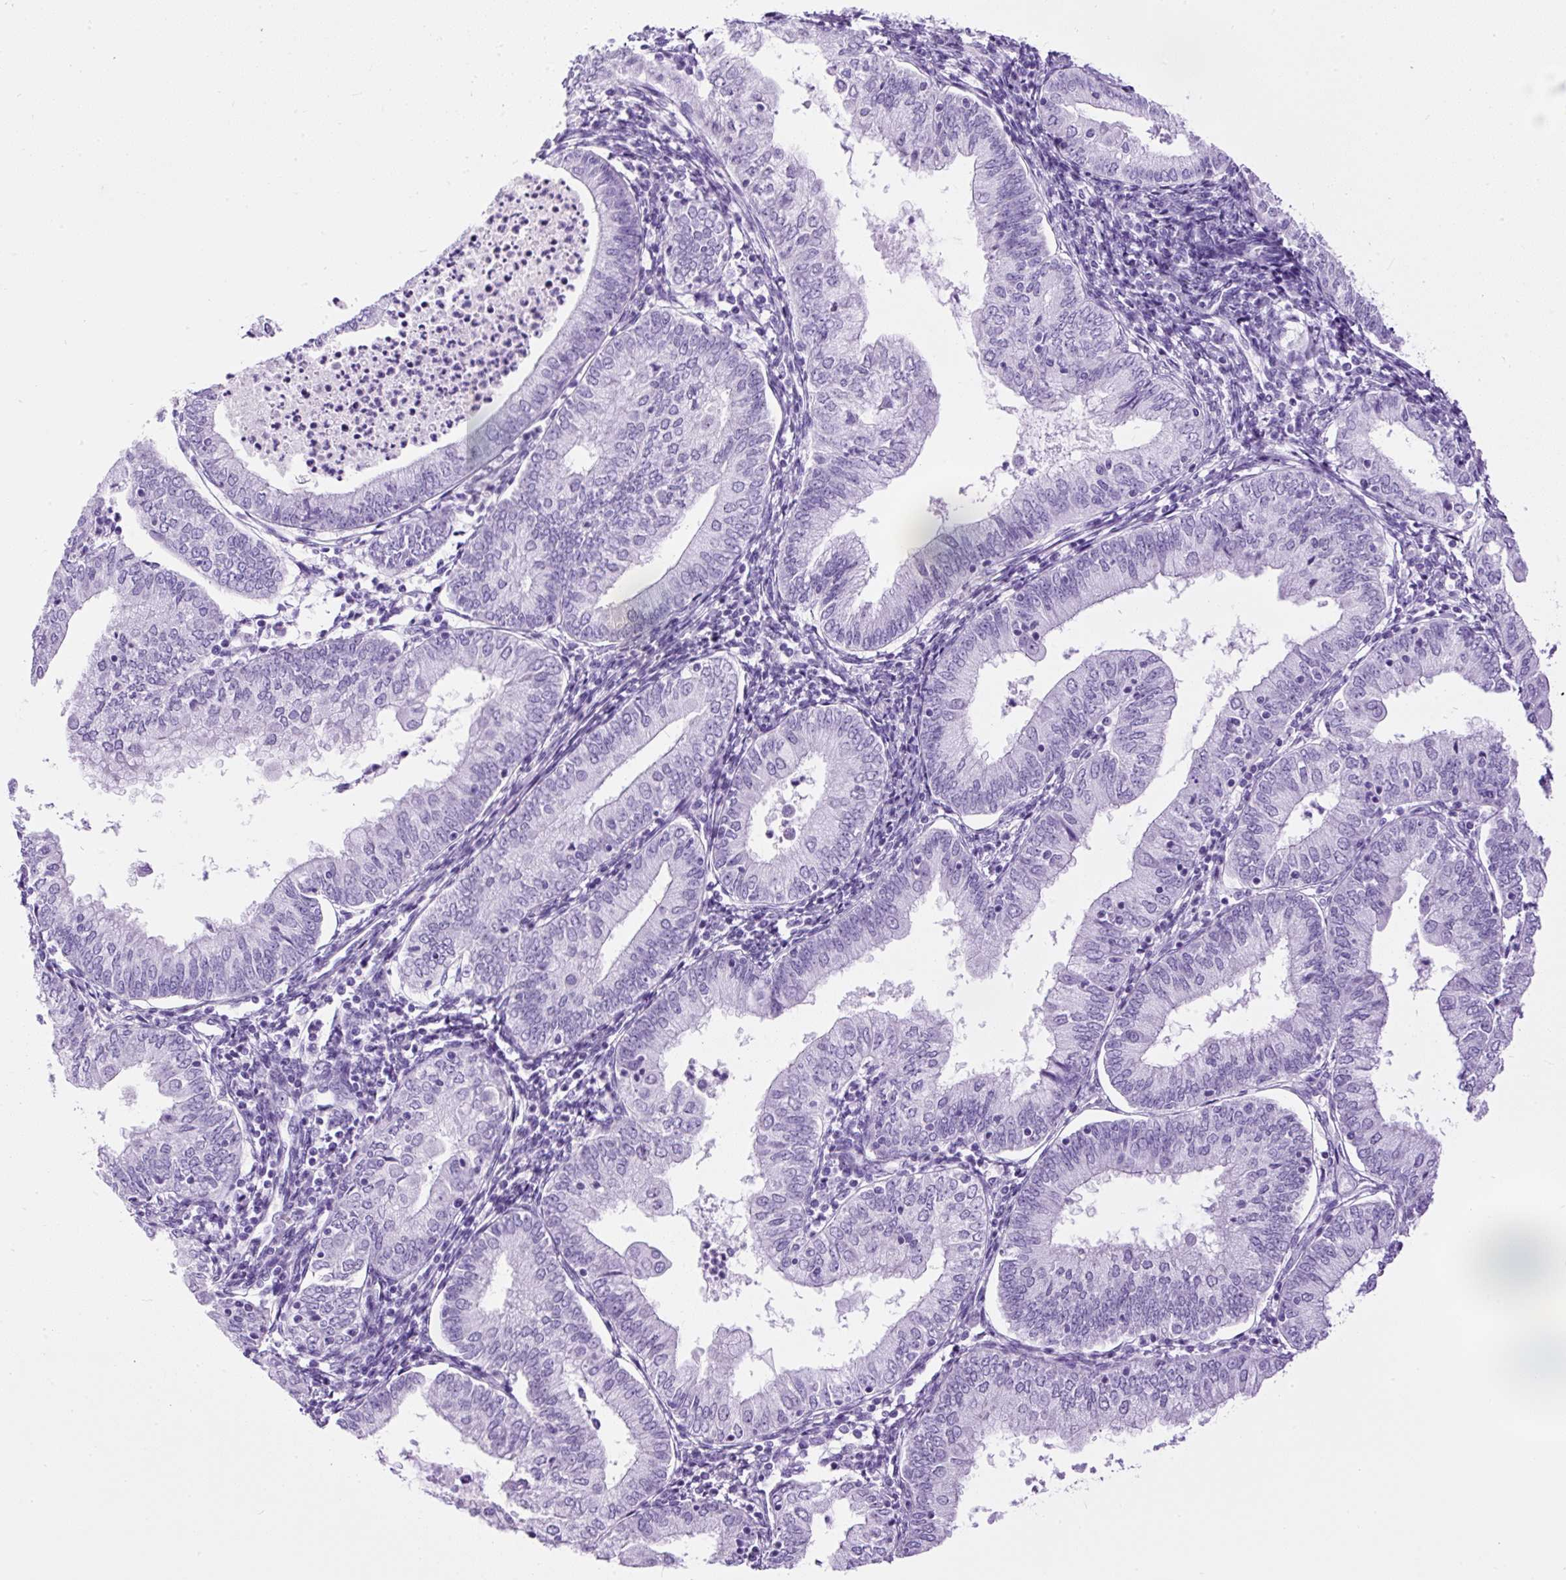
{"staining": {"intensity": "negative", "quantity": "none", "location": "none"}, "tissue": "endometrial cancer", "cell_type": "Tumor cells", "image_type": "cancer", "snomed": [{"axis": "morphology", "description": "Adenocarcinoma, NOS"}, {"axis": "topography", "description": "Endometrium"}], "caption": "Immunohistochemistry (IHC) micrograph of neoplastic tissue: endometrial cancer (adenocarcinoma) stained with DAB (3,3'-diaminobenzidine) reveals no significant protein expression in tumor cells.", "gene": "CEL", "patient": {"sex": "female", "age": 55}}